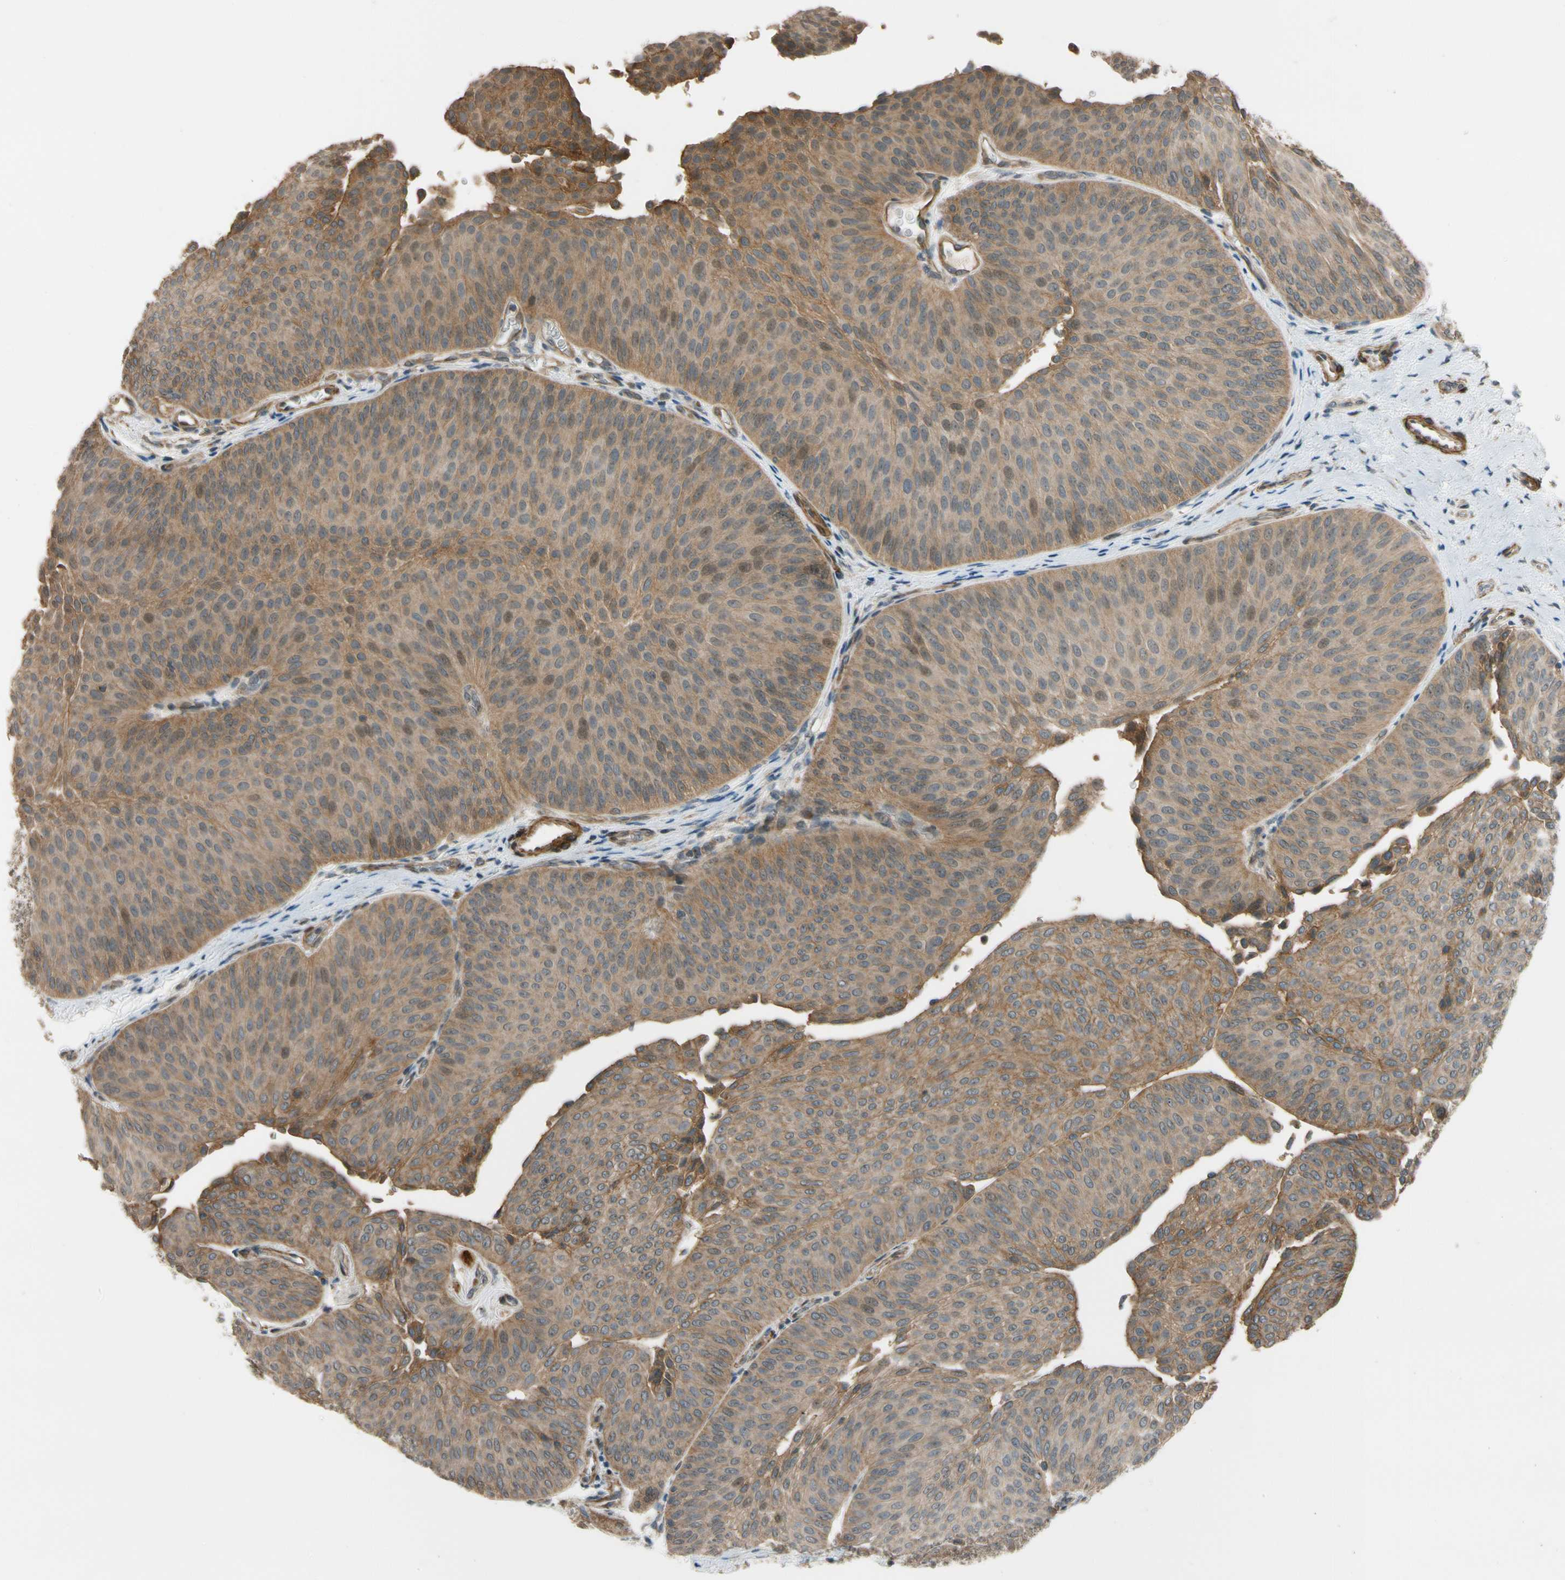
{"staining": {"intensity": "moderate", "quantity": ">75%", "location": "cytoplasmic/membranous,nuclear"}, "tissue": "urothelial cancer", "cell_type": "Tumor cells", "image_type": "cancer", "snomed": [{"axis": "morphology", "description": "Urothelial carcinoma, Low grade"}, {"axis": "topography", "description": "Urinary bladder"}], "caption": "High-power microscopy captured an IHC photomicrograph of urothelial cancer, revealing moderate cytoplasmic/membranous and nuclear expression in approximately >75% of tumor cells.", "gene": "MST1R", "patient": {"sex": "female", "age": 60}}